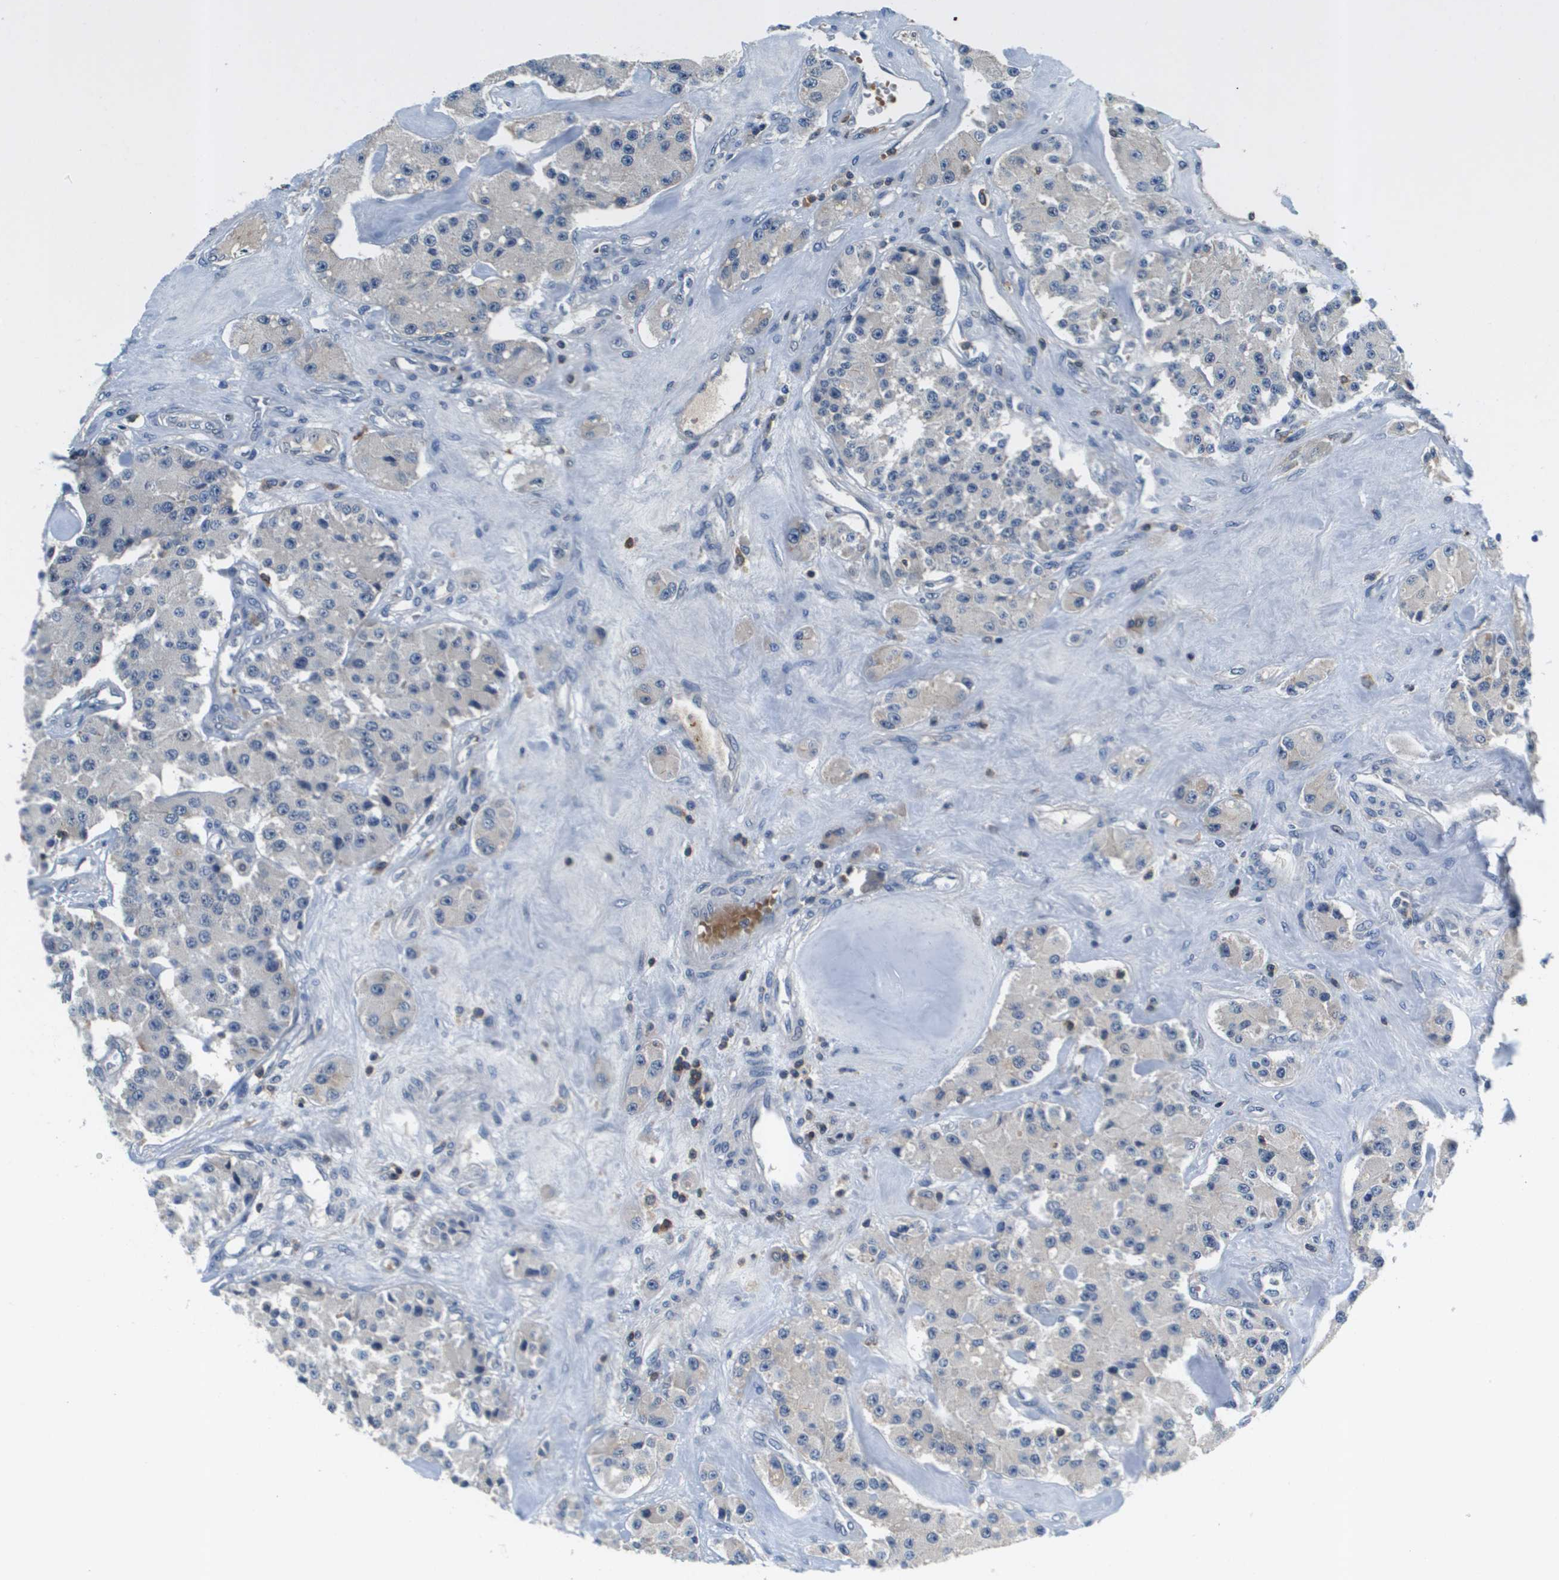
{"staining": {"intensity": "weak", "quantity": "<25%", "location": "cytoplasmic/membranous"}, "tissue": "carcinoid", "cell_type": "Tumor cells", "image_type": "cancer", "snomed": [{"axis": "morphology", "description": "Carcinoid, malignant, NOS"}, {"axis": "topography", "description": "Pancreas"}], "caption": "Carcinoid was stained to show a protein in brown. There is no significant expression in tumor cells.", "gene": "KCNQ5", "patient": {"sex": "male", "age": 41}}